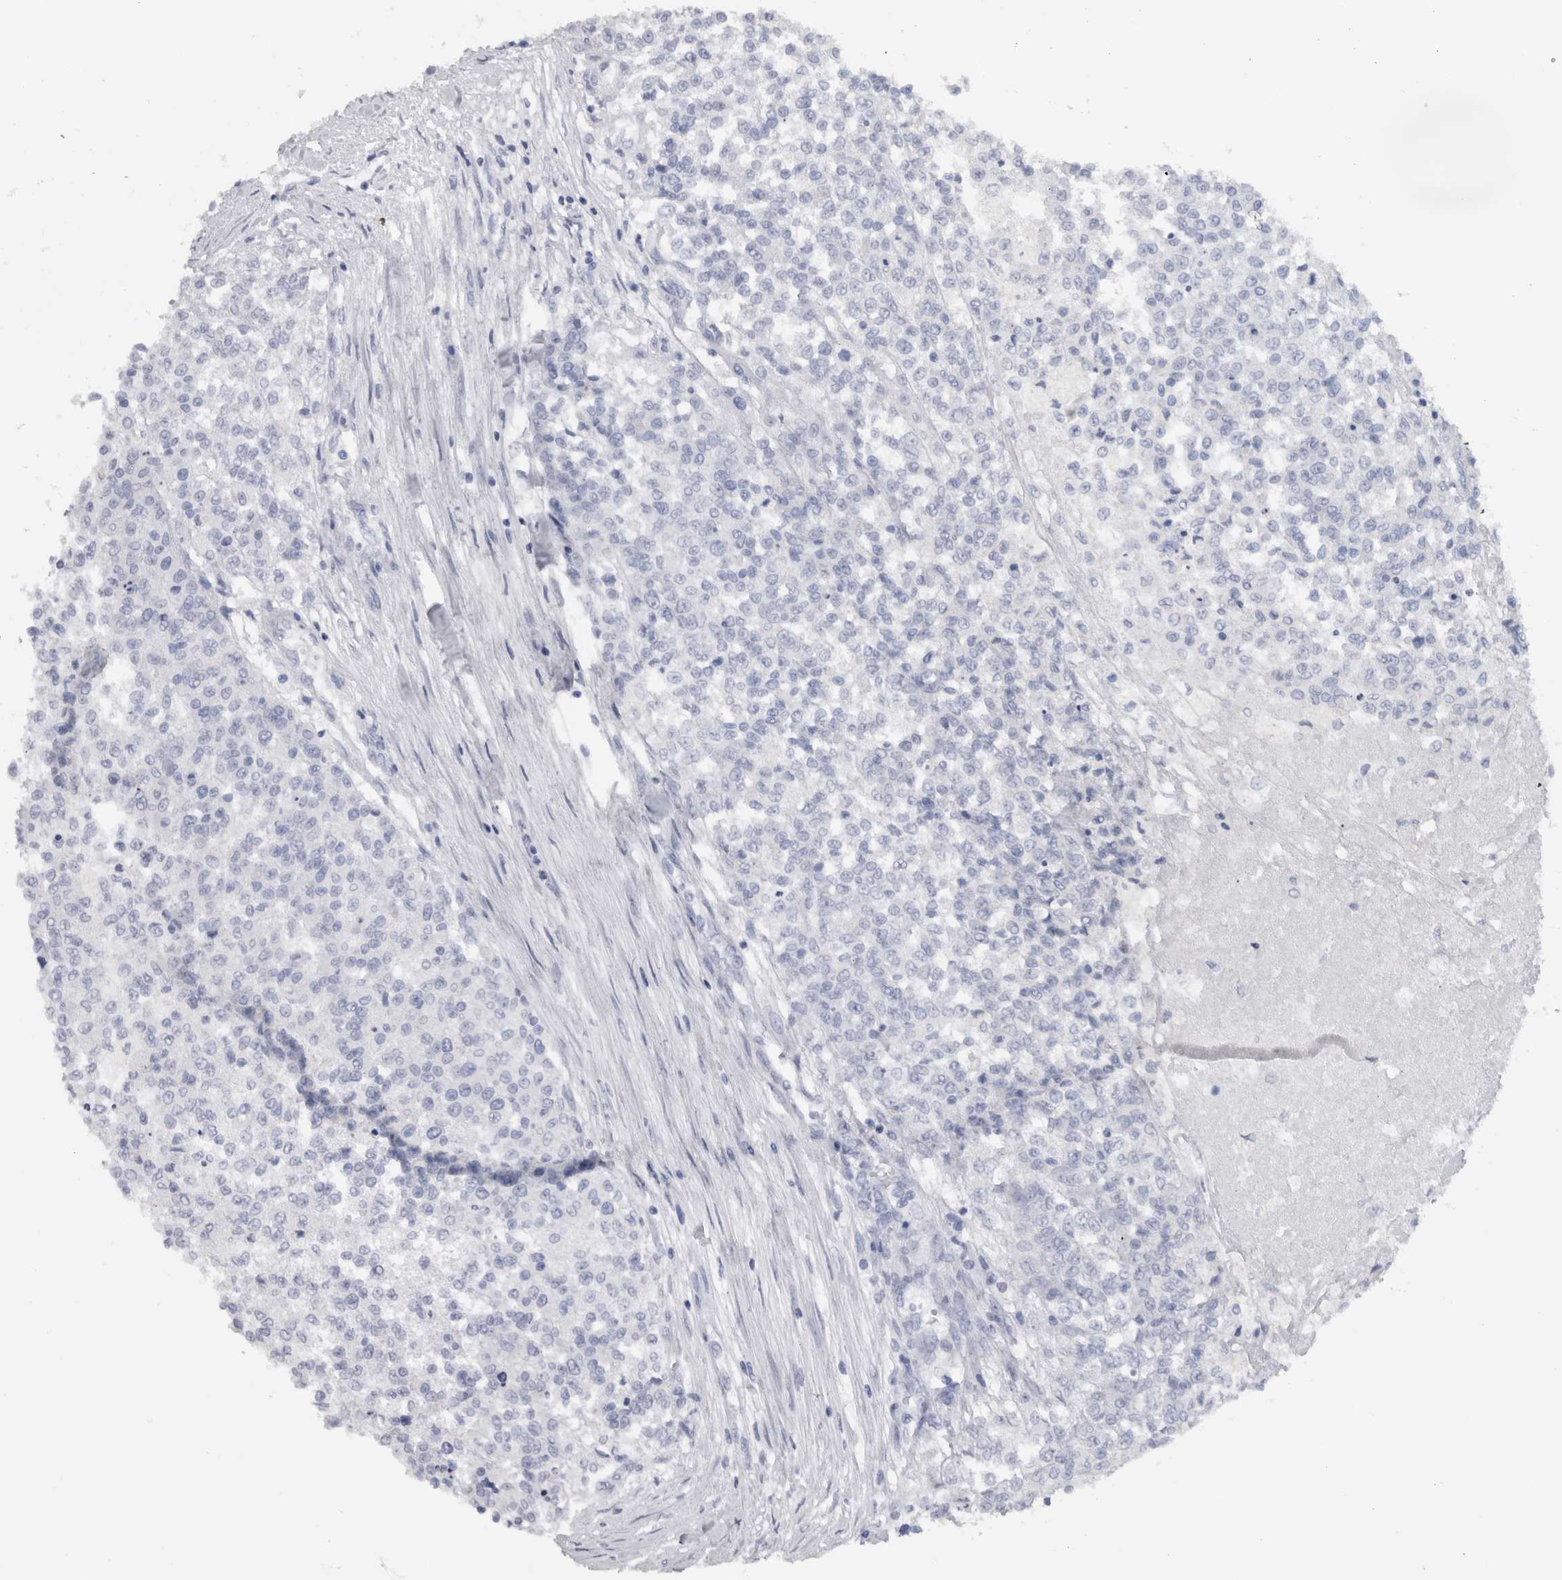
{"staining": {"intensity": "negative", "quantity": "none", "location": "none"}, "tissue": "testis cancer", "cell_type": "Tumor cells", "image_type": "cancer", "snomed": [{"axis": "morphology", "description": "Seminoma, NOS"}, {"axis": "topography", "description": "Testis"}], "caption": "DAB (3,3'-diaminobenzidine) immunohistochemical staining of testis cancer (seminoma) shows no significant staining in tumor cells.", "gene": "MSMB", "patient": {"sex": "male", "age": 59}}